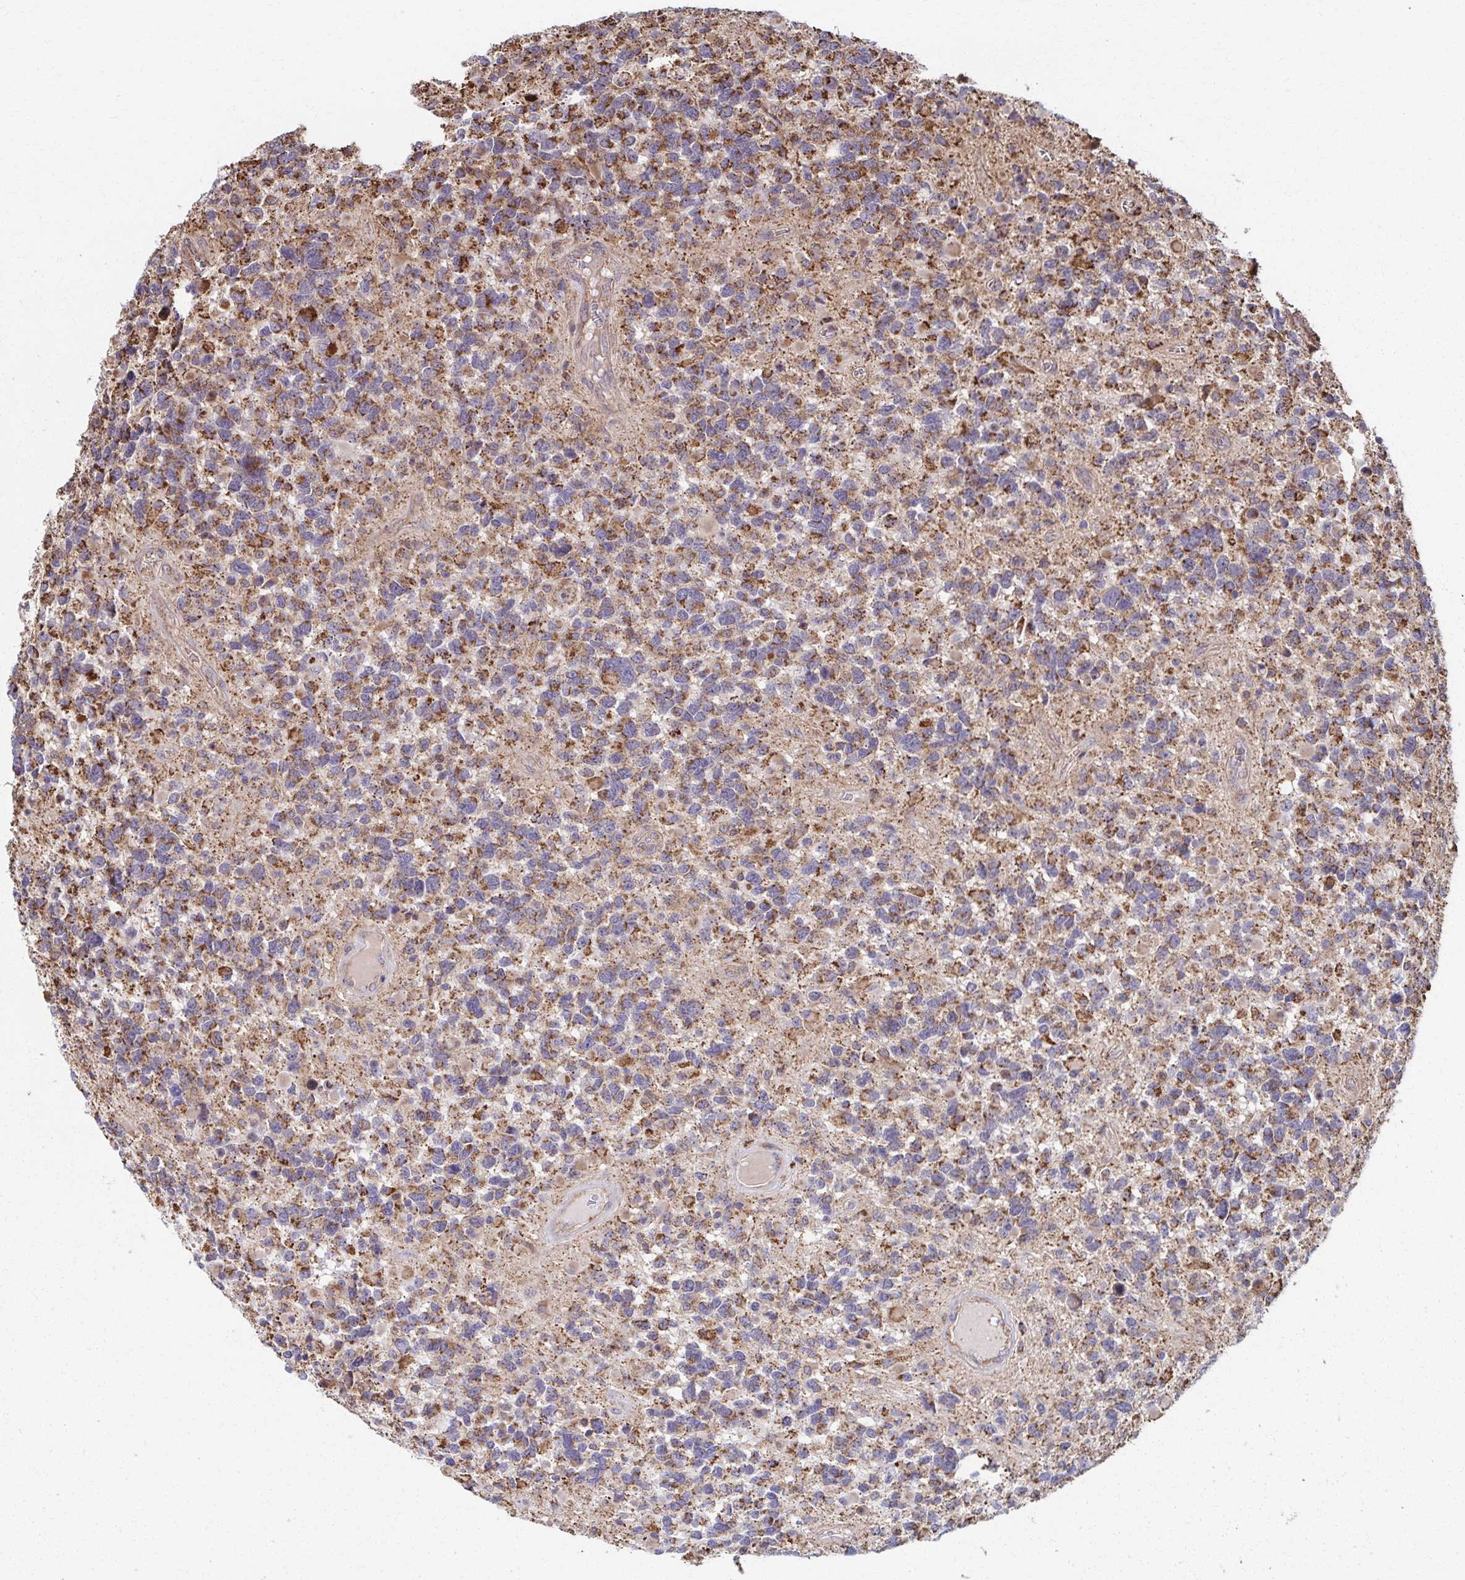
{"staining": {"intensity": "moderate", "quantity": ">75%", "location": "cytoplasmic/membranous"}, "tissue": "glioma", "cell_type": "Tumor cells", "image_type": "cancer", "snomed": [{"axis": "morphology", "description": "Glioma, malignant, High grade"}, {"axis": "topography", "description": "Brain"}], "caption": "The micrograph exhibits immunohistochemical staining of glioma. There is moderate cytoplasmic/membranous expression is present in approximately >75% of tumor cells. (Stains: DAB in brown, nuclei in blue, Microscopy: brightfield microscopy at high magnification).", "gene": "KLHL34", "patient": {"sex": "female", "age": 40}}